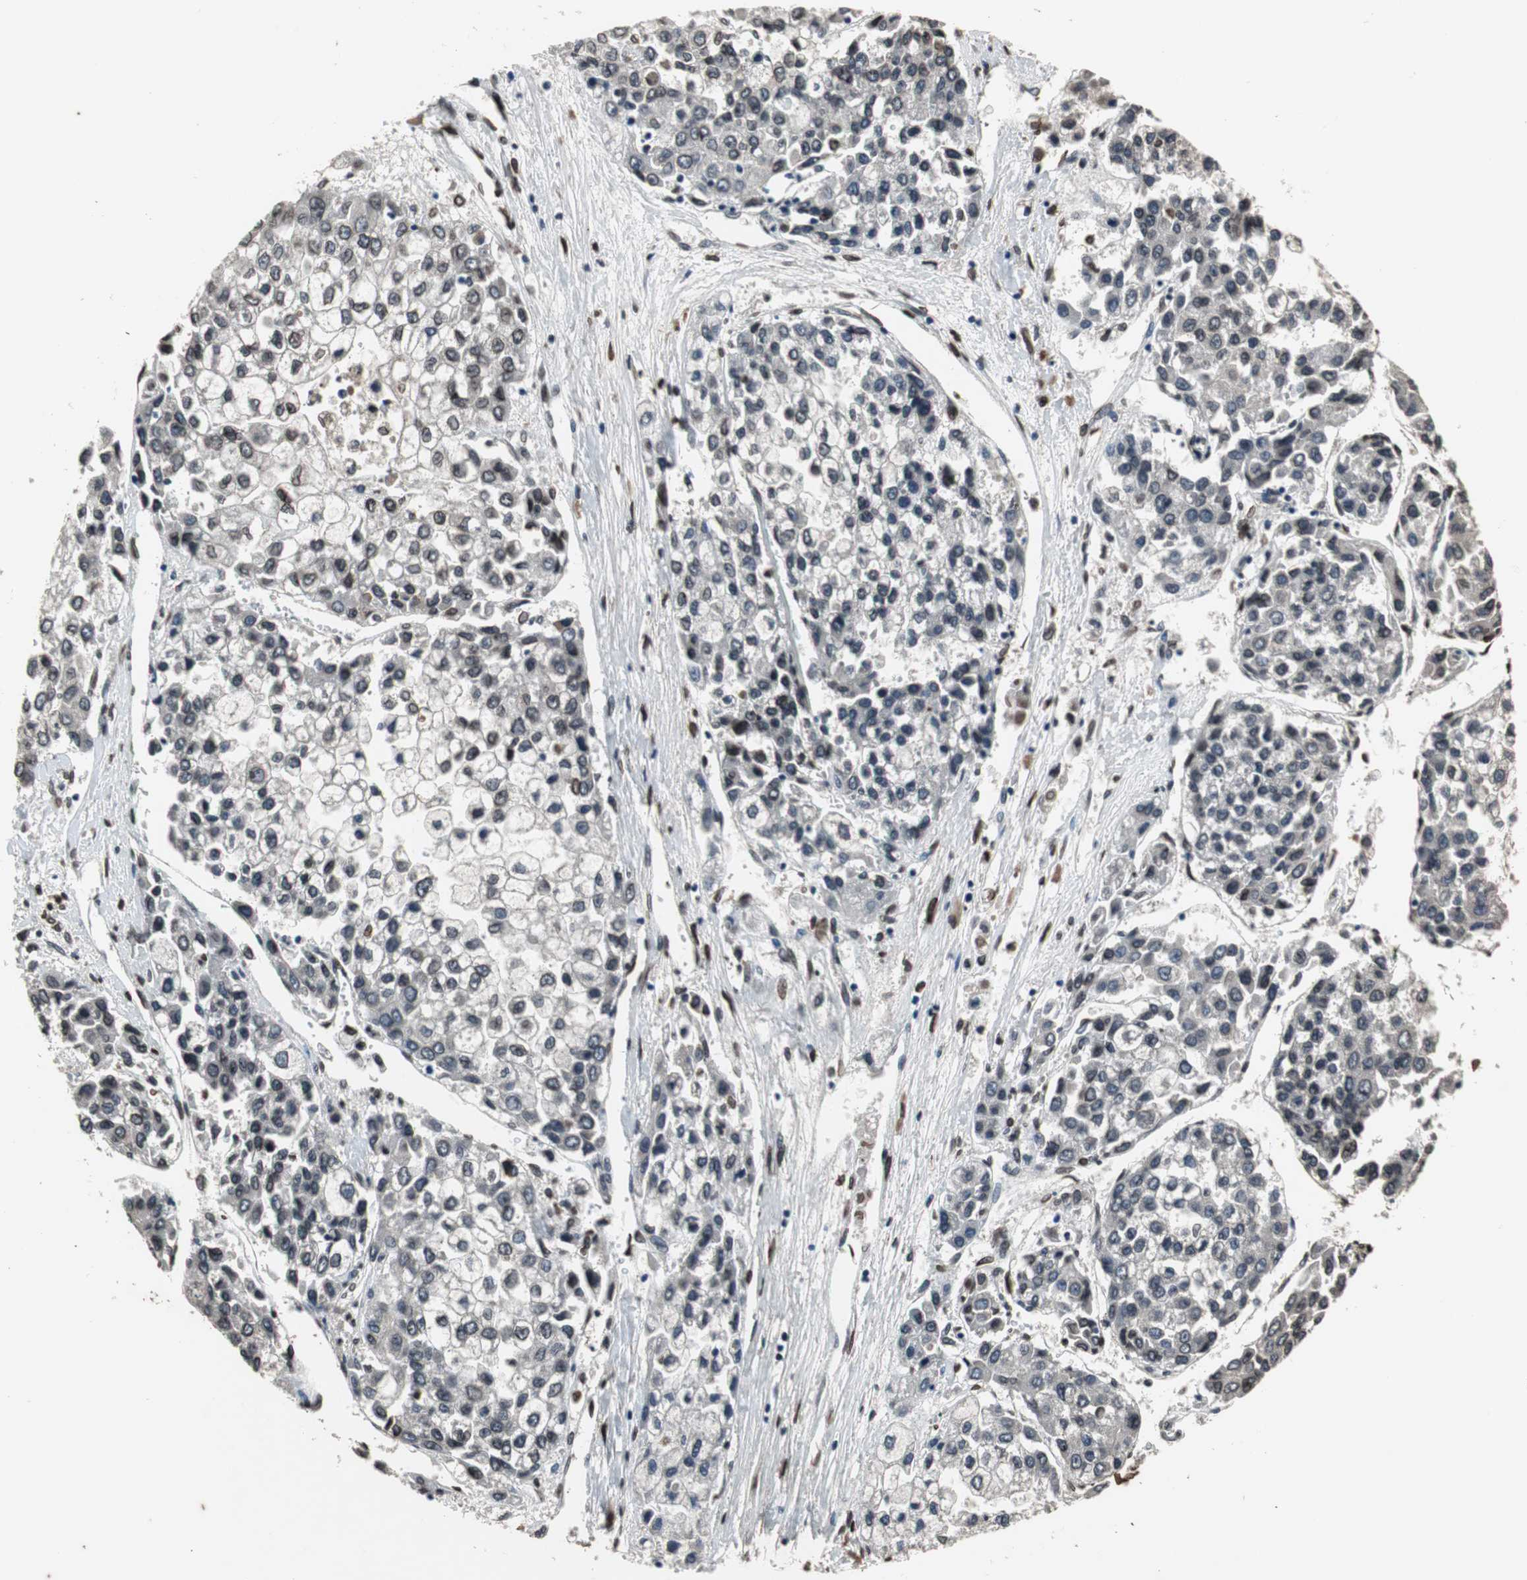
{"staining": {"intensity": "moderate", "quantity": "25%-75%", "location": "cytoplasmic/membranous,nuclear"}, "tissue": "liver cancer", "cell_type": "Tumor cells", "image_type": "cancer", "snomed": [{"axis": "morphology", "description": "Carcinoma, Hepatocellular, NOS"}, {"axis": "topography", "description": "Liver"}], "caption": "Liver cancer (hepatocellular carcinoma) stained with a protein marker reveals moderate staining in tumor cells.", "gene": "LMNA", "patient": {"sex": "female", "age": 66}}